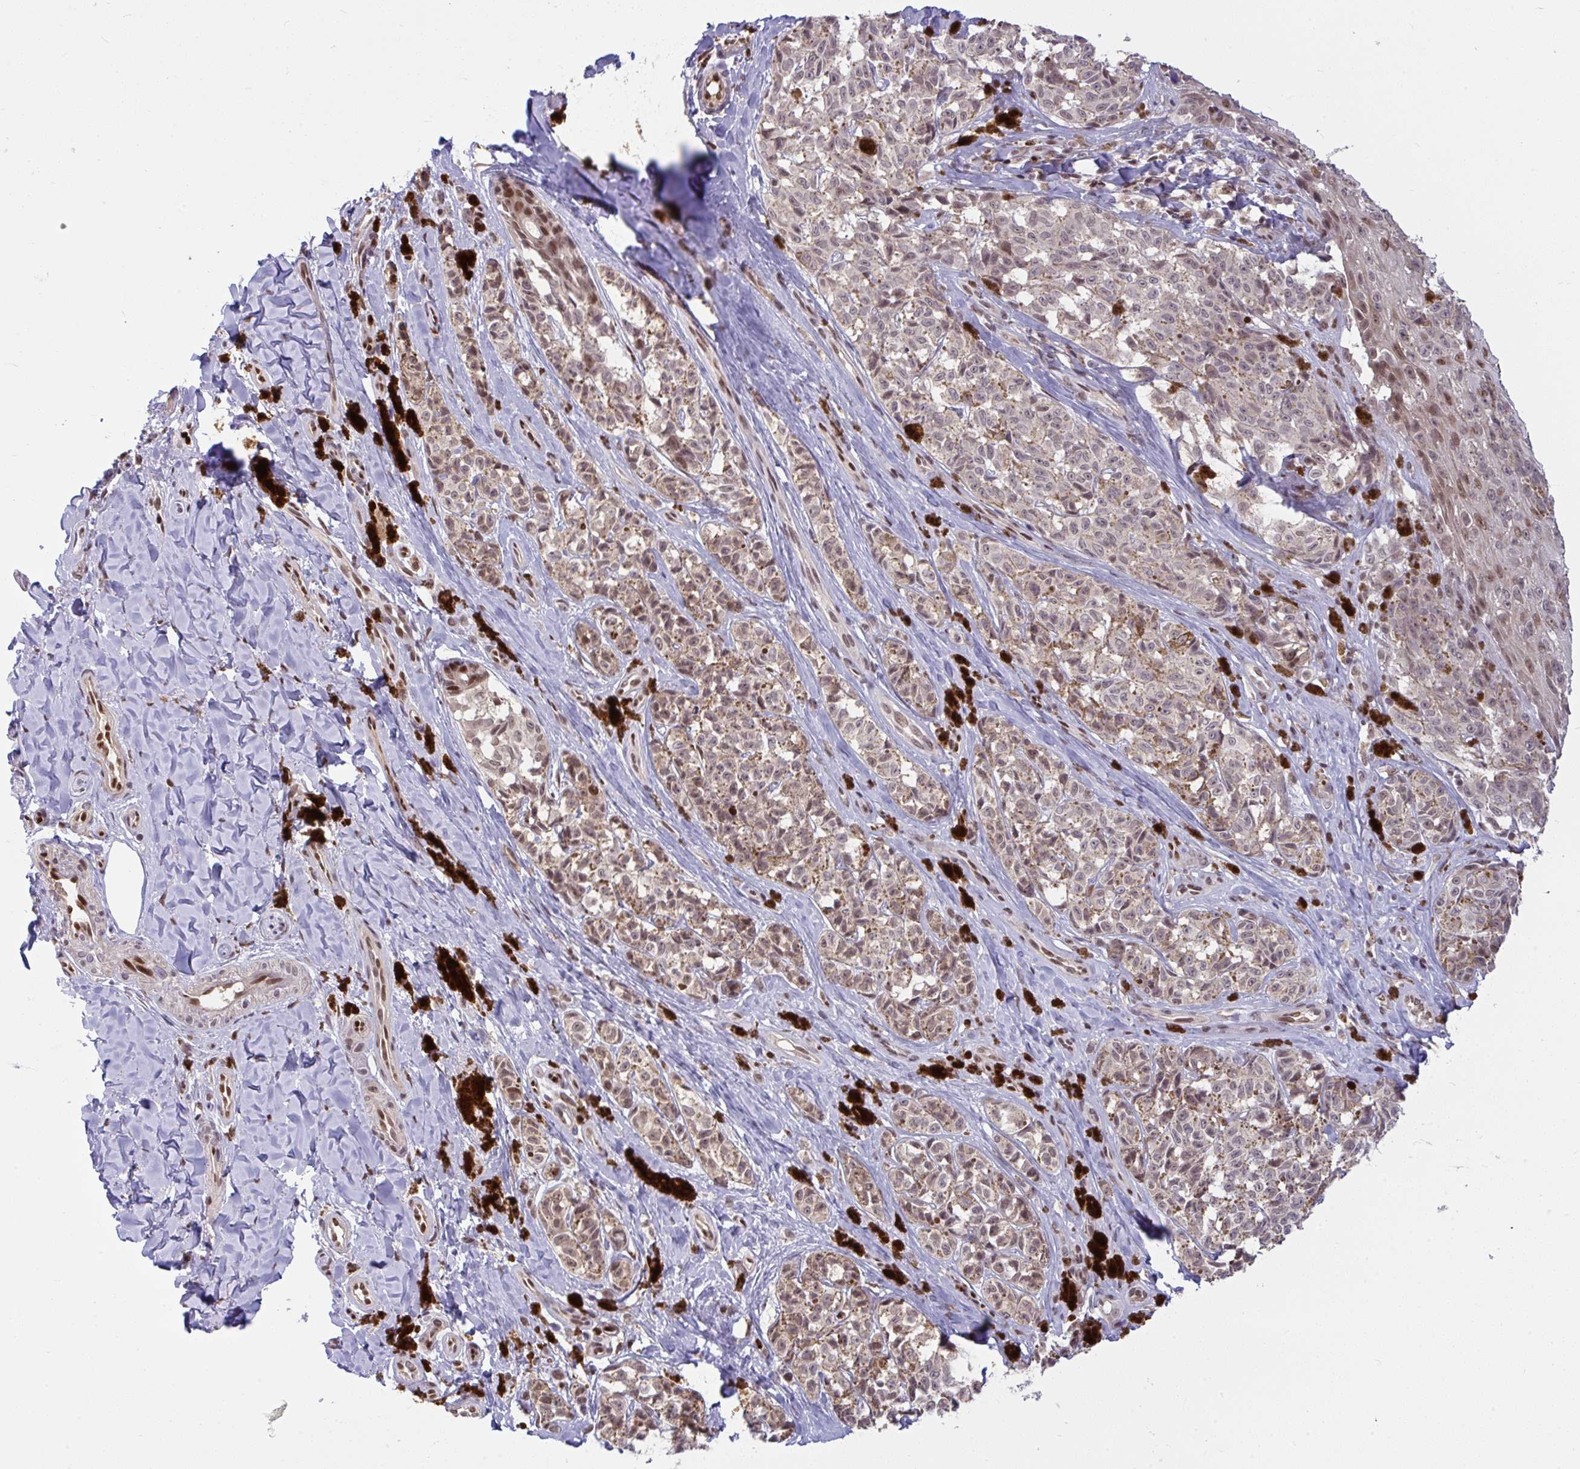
{"staining": {"intensity": "moderate", "quantity": ">75%", "location": "cytoplasmic/membranous,nuclear"}, "tissue": "melanoma", "cell_type": "Tumor cells", "image_type": "cancer", "snomed": [{"axis": "morphology", "description": "Malignant melanoma, NOS"}, {"axis": "topography", "description": "Skin"}], "caption": "Immunohistochemistry (IHC) photomicrograph of malignant melanoma stained for a protein (brown), which shows medium levels of moderate cytoplasmic/membranous and nuclear expression in about >75% of tumor cells.", "gene": "KLF2", "patient": {"sex": "female", "age": 65}}